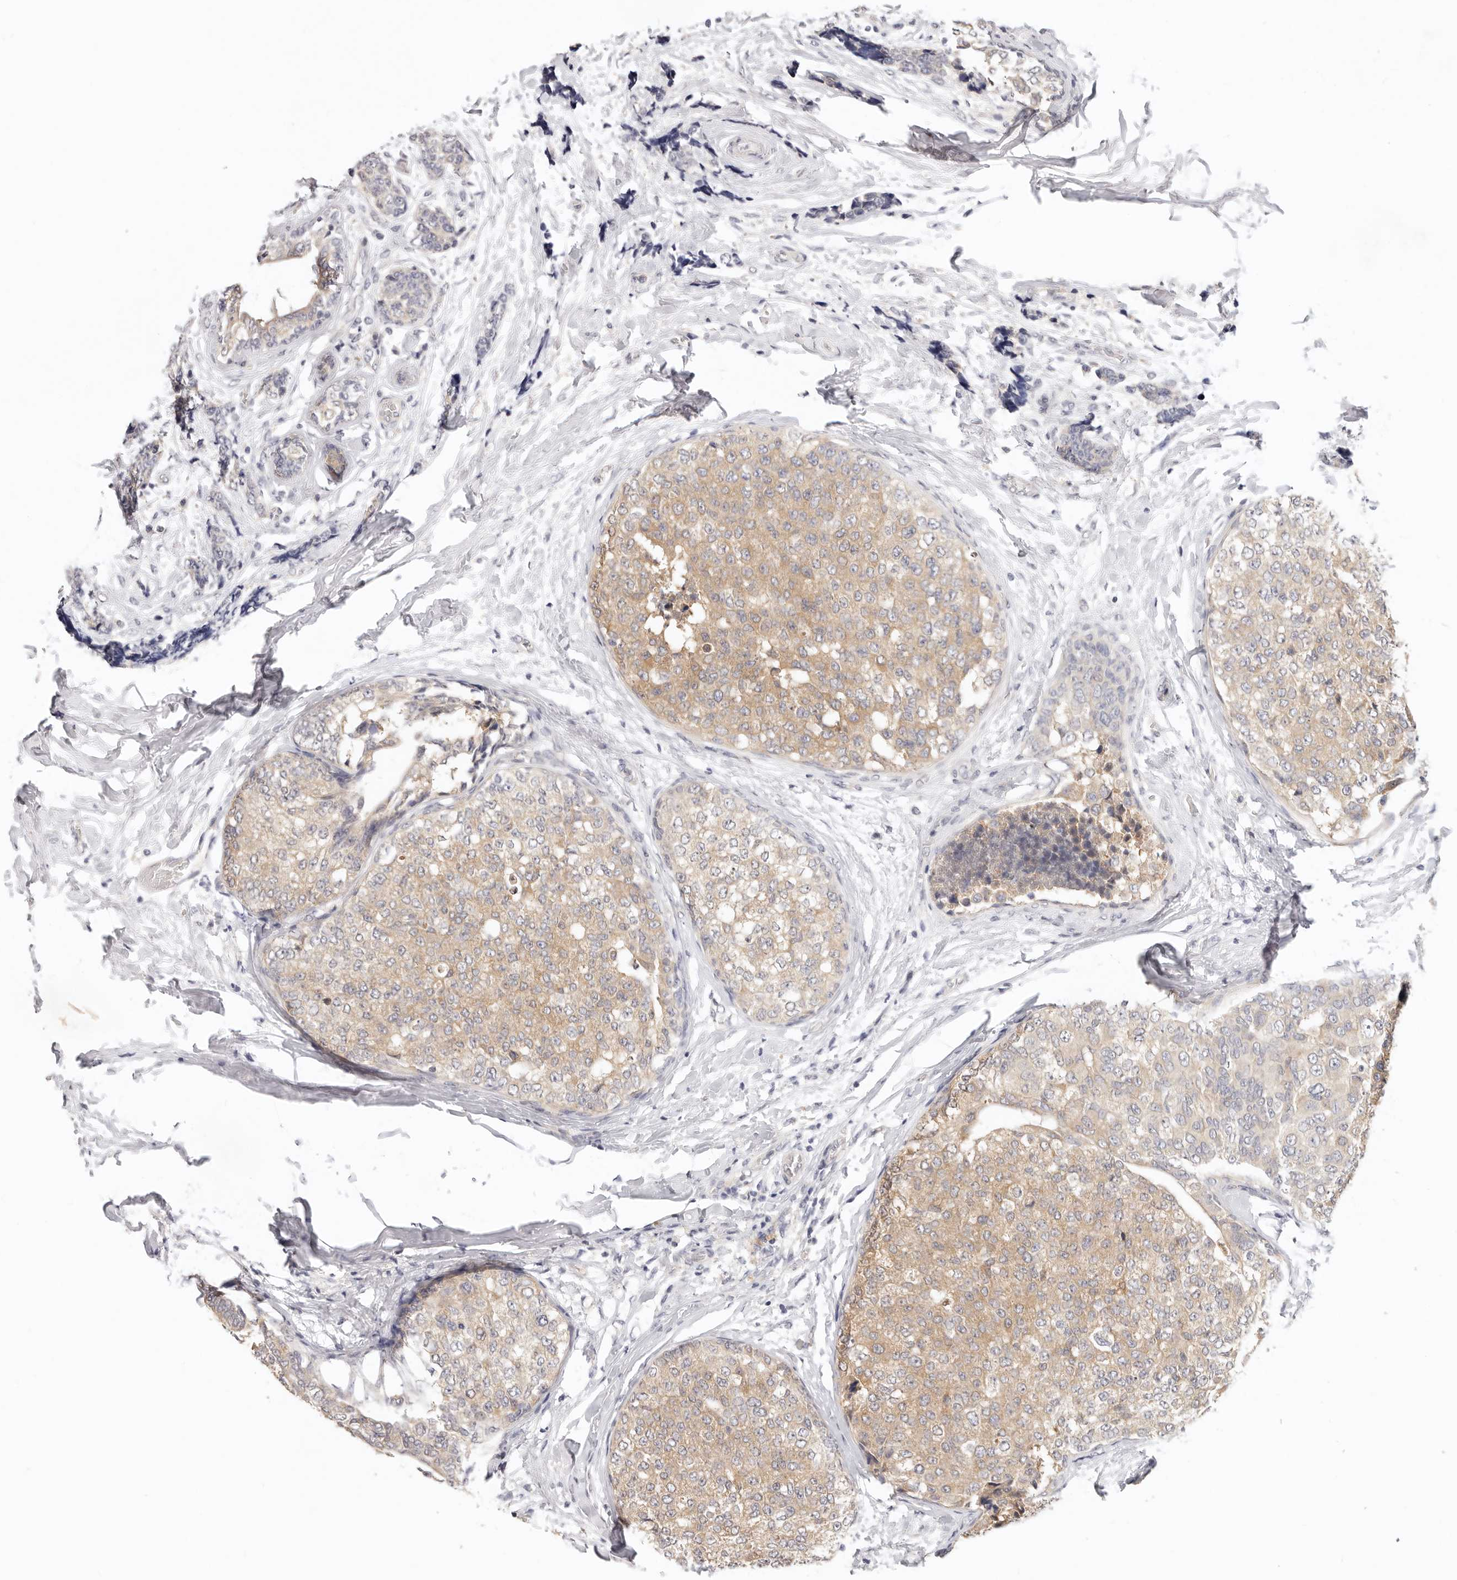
{"staining": {"intensity": "weak", "quantity": ">75%", "location": "cytoplasmic/membranous"}, "tissue": "breast cancer", "cell_type": "Tumor cells", "image_type": "cancer", "snomed": [{"axis": "morphology", "description": "Normal tissue, NOS"}, {"axis": "morphology", "description": "Duct carcinoma"}, {"axis": "topography", "description": "Breast"}], "caption": "This micrograph reveals immunohistochemistry (IHC) staining of breast cancer (intraductal carcinoma), with low weak cytoplasmic/membranous staining in approximately >75% of tumor cells.", "gene": "GGPS1", "patient": {"sex": "female", "age": 43}}